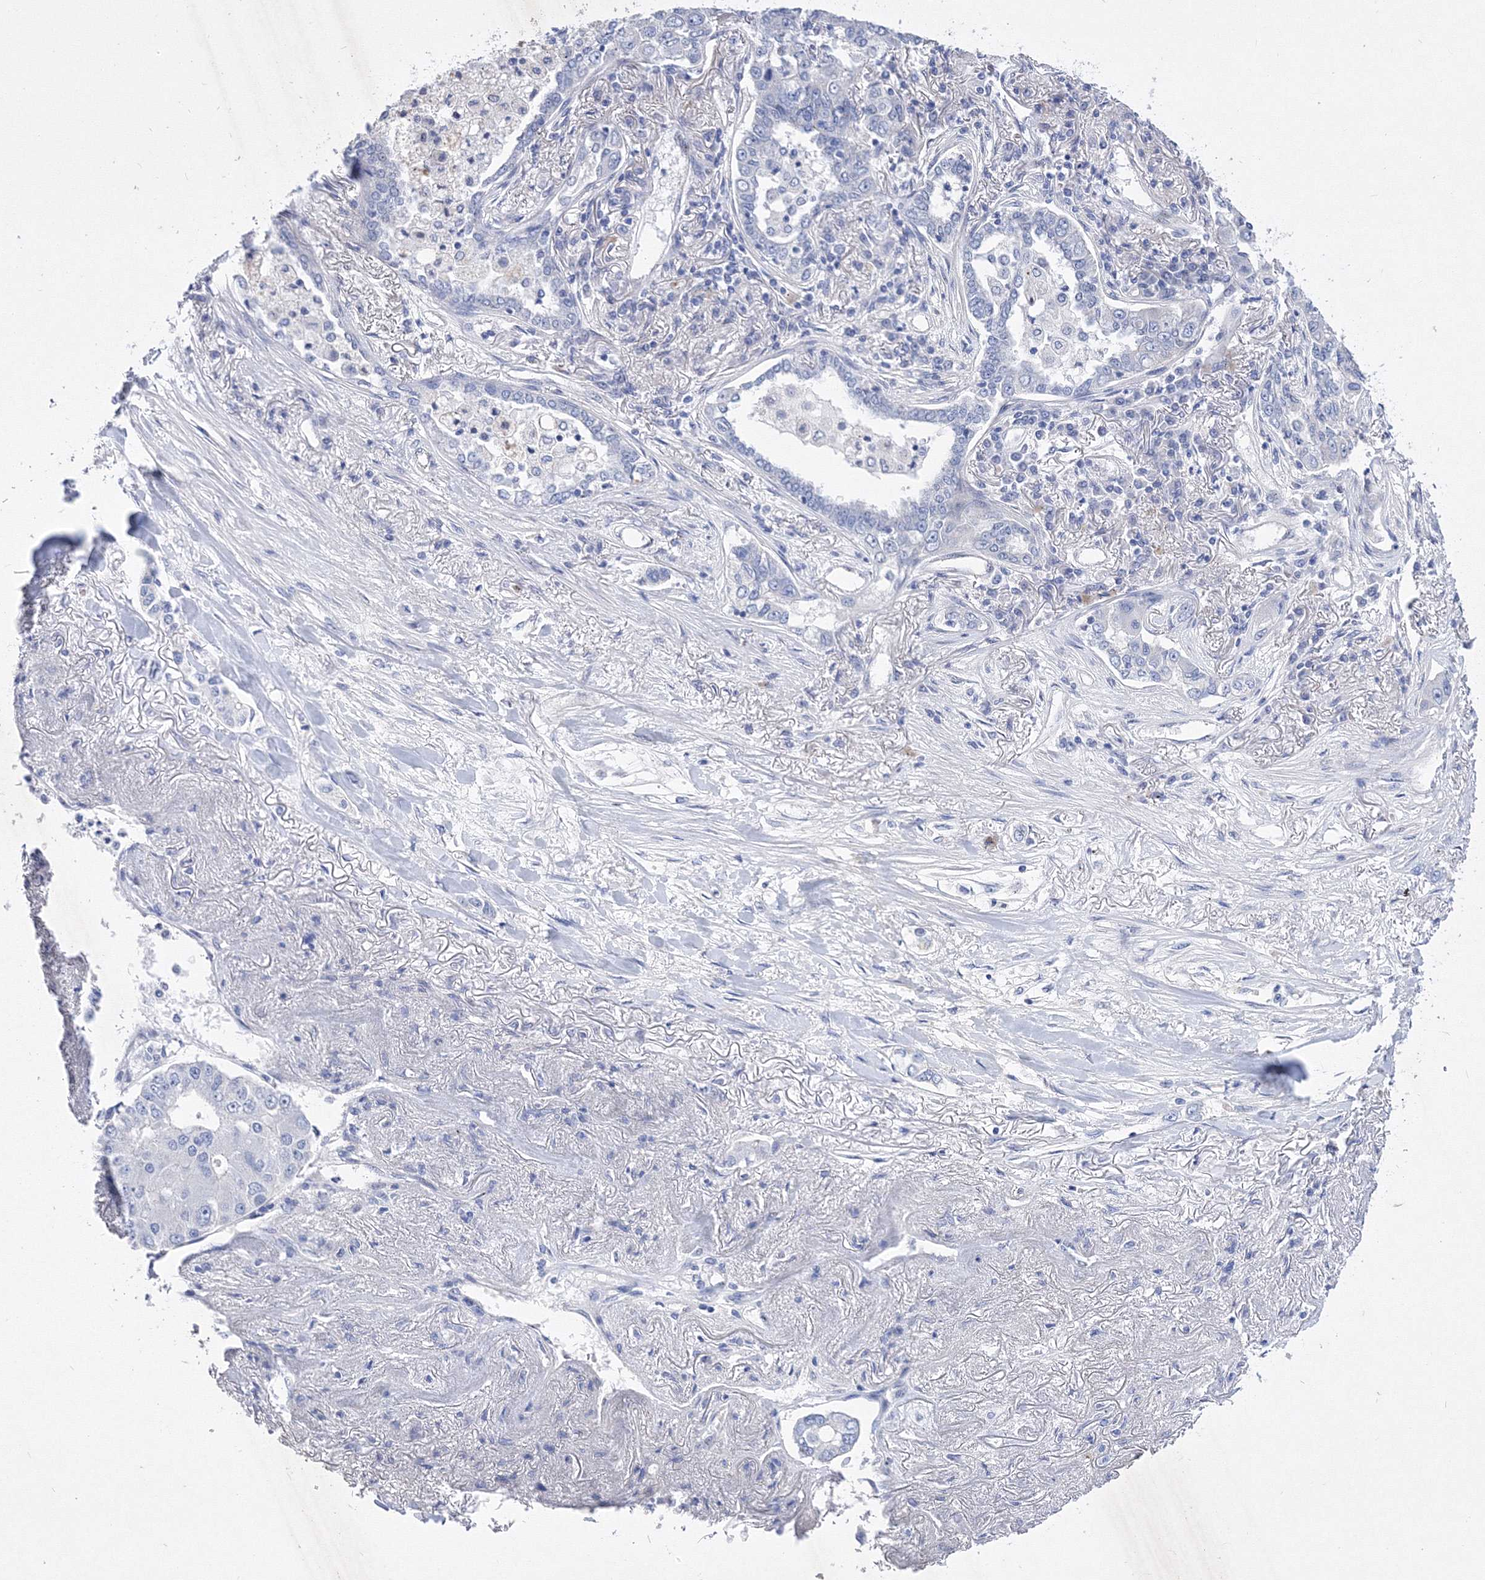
{"staining": {"intensity": "negative", "quantity": "none", "location": "none"}, "tissue": "lung cancer", "cell_type": "Tumor cells", "image_type": "cancer", "snomed": [{"axis": "morphology", "description": "Adenocarcinoma, NOS"}, {"axis": "topography", "description": "Lung"}], "caption": "This is an immunohistochemistry image of lung cancer (adenocarcinoma). There is no staining in tumor cells.", "gene": "GPN1", "patient": {"sex": "male", "age": 49}}